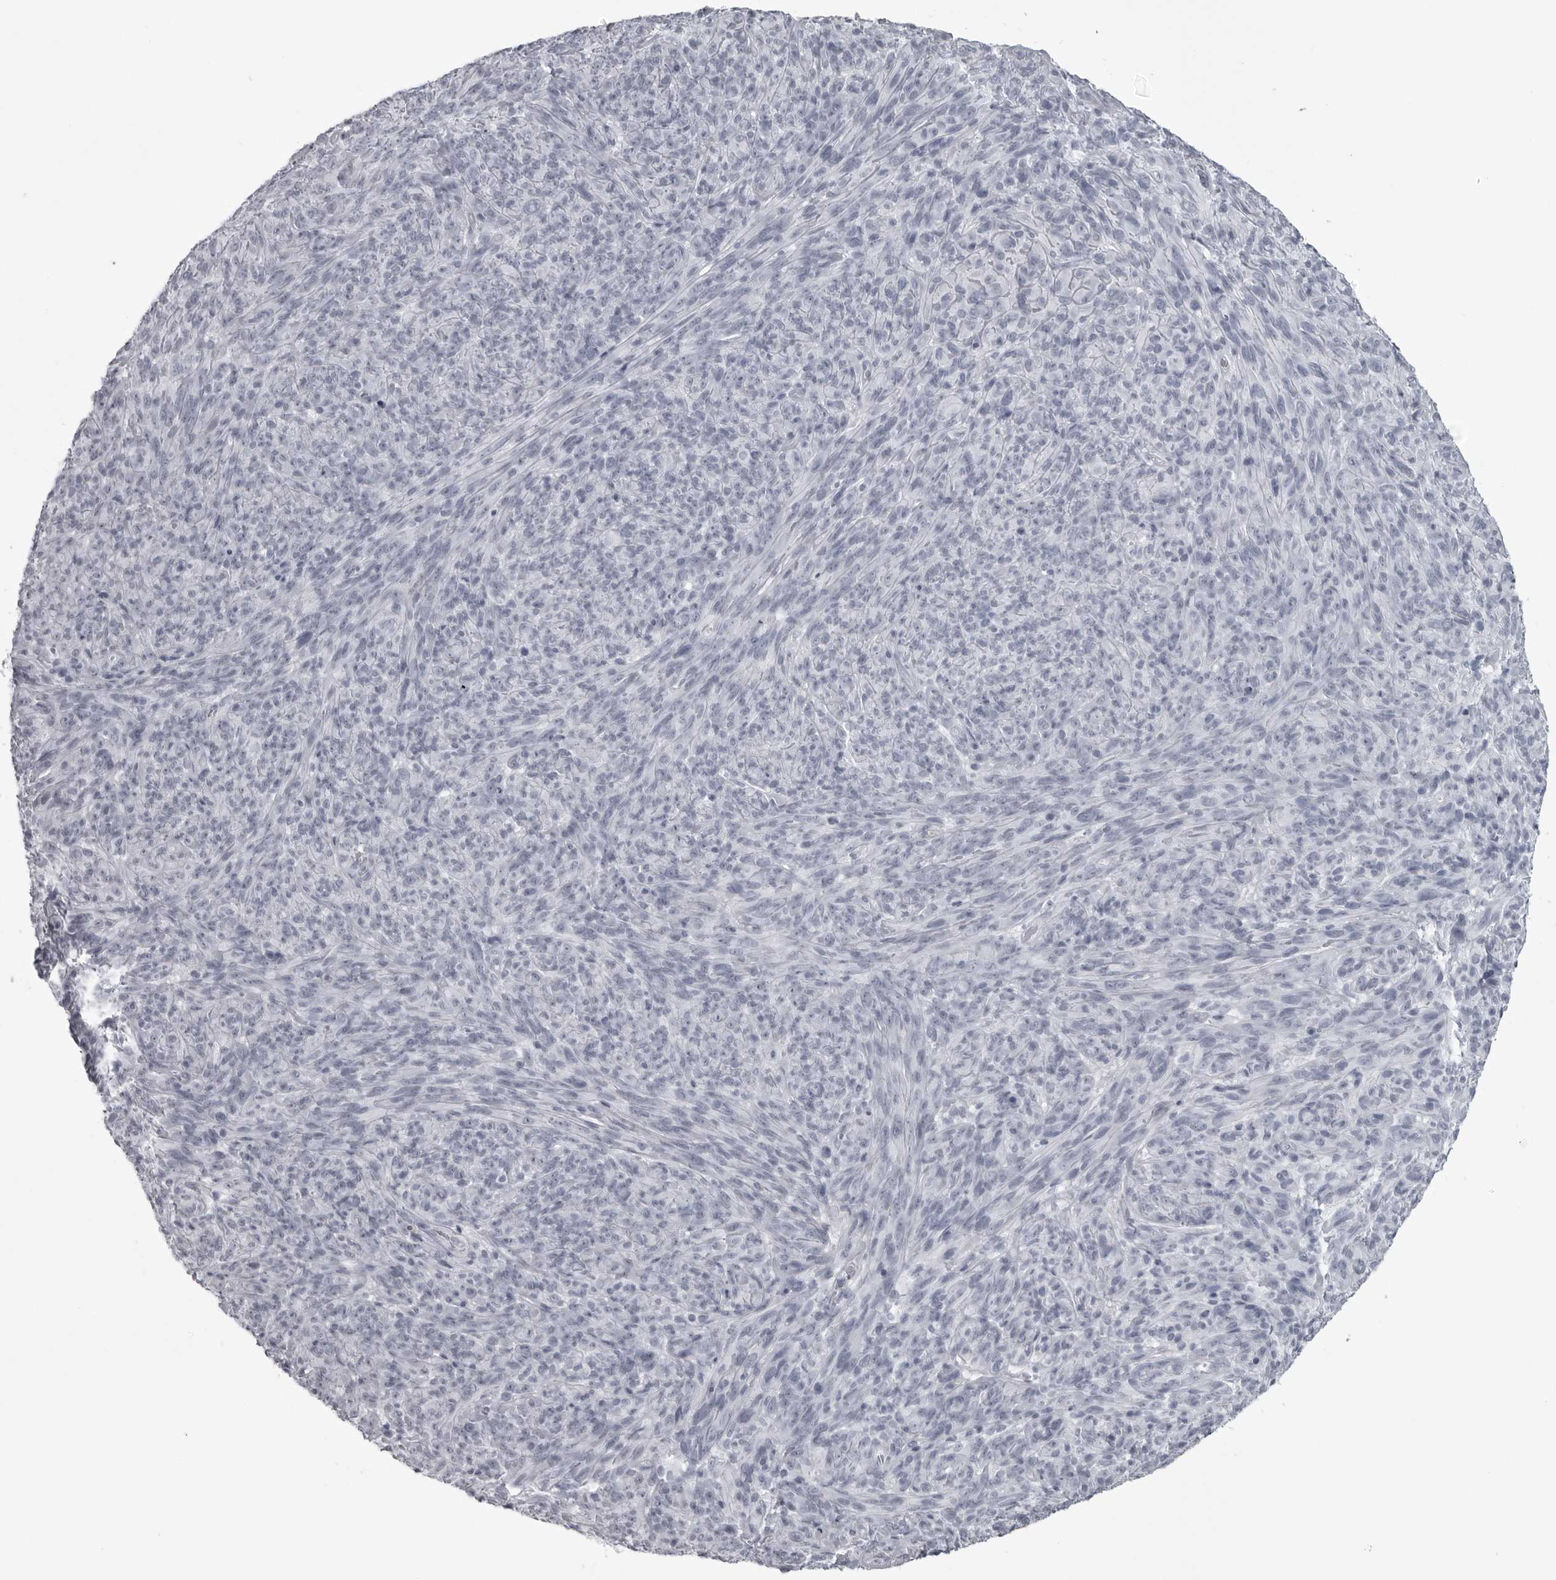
{"staining": {"intensity": "negative", "quantity": "none", "location": "none"}, "tissue": "melanoma", "cell_type": "Tumor cells", "image_type": "cancer", "snomed": [{"axis": "morphology", "description": "Malignant melanoma, NOS"}, {"axis": "topography", "description": "Skin of head"}], "caption": "Protein analysis of malignant melanoma reveals no significant positivity in tumor cells.", "gene": "UROD", "patient": {"sex": "male", "age": 96}}